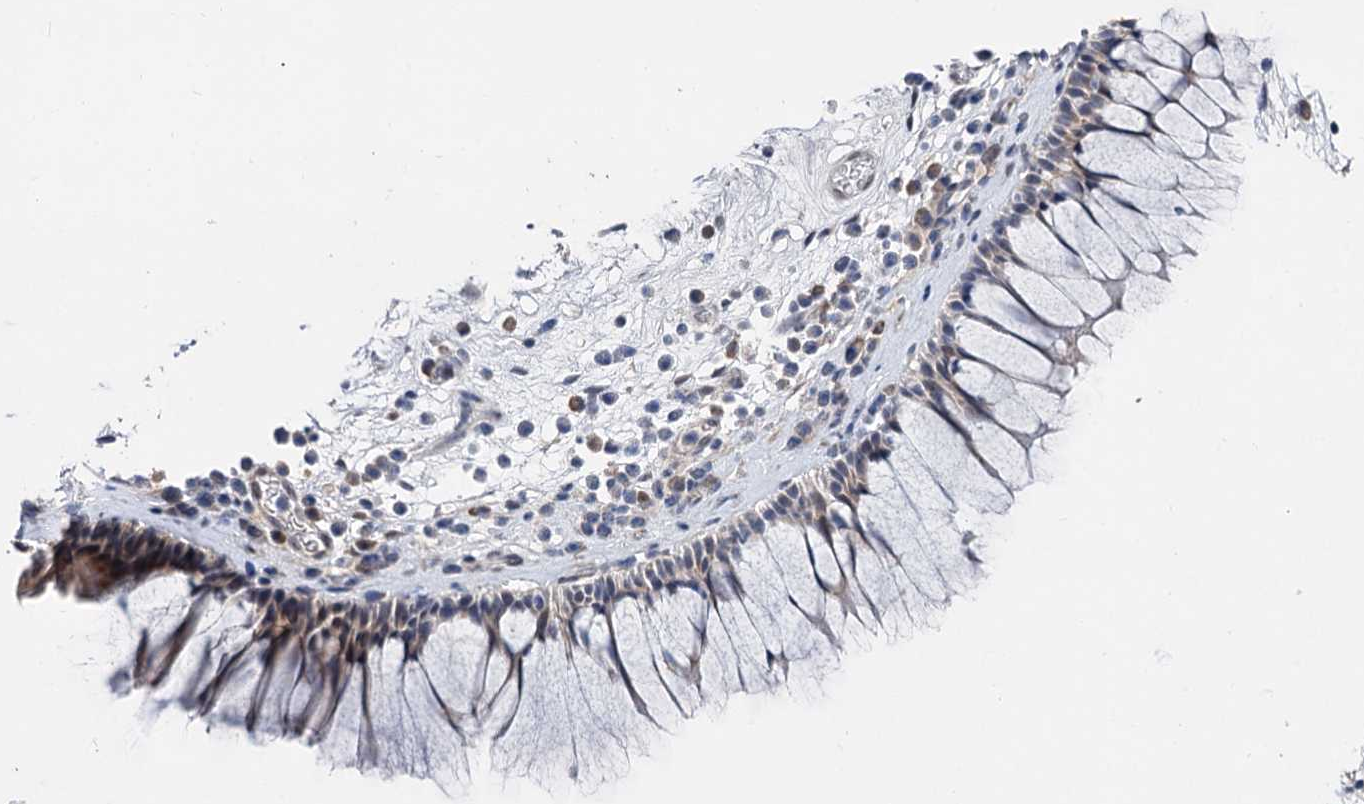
{"staining": {"intensity": "negative", "quantity": "none", "location": "none"}, "tissue": "nasopharynx", "cell_type": "Respiratory epithelial cells", "image_type": "normal", "snomed": [{"axis": "morphology", "description": "Normal tissue, NOS"}, {"axis": "morphology", "description": "Inflammation, NOS"}, {"axis": "topography", "description": "Nasopharynx"}], "caption": "A micrograph of human nasopharynx is negative for staining in respiratory epithelial cells.", "gene": "CAPRIN2", "patient": {"sex": "male", "age": 70}}